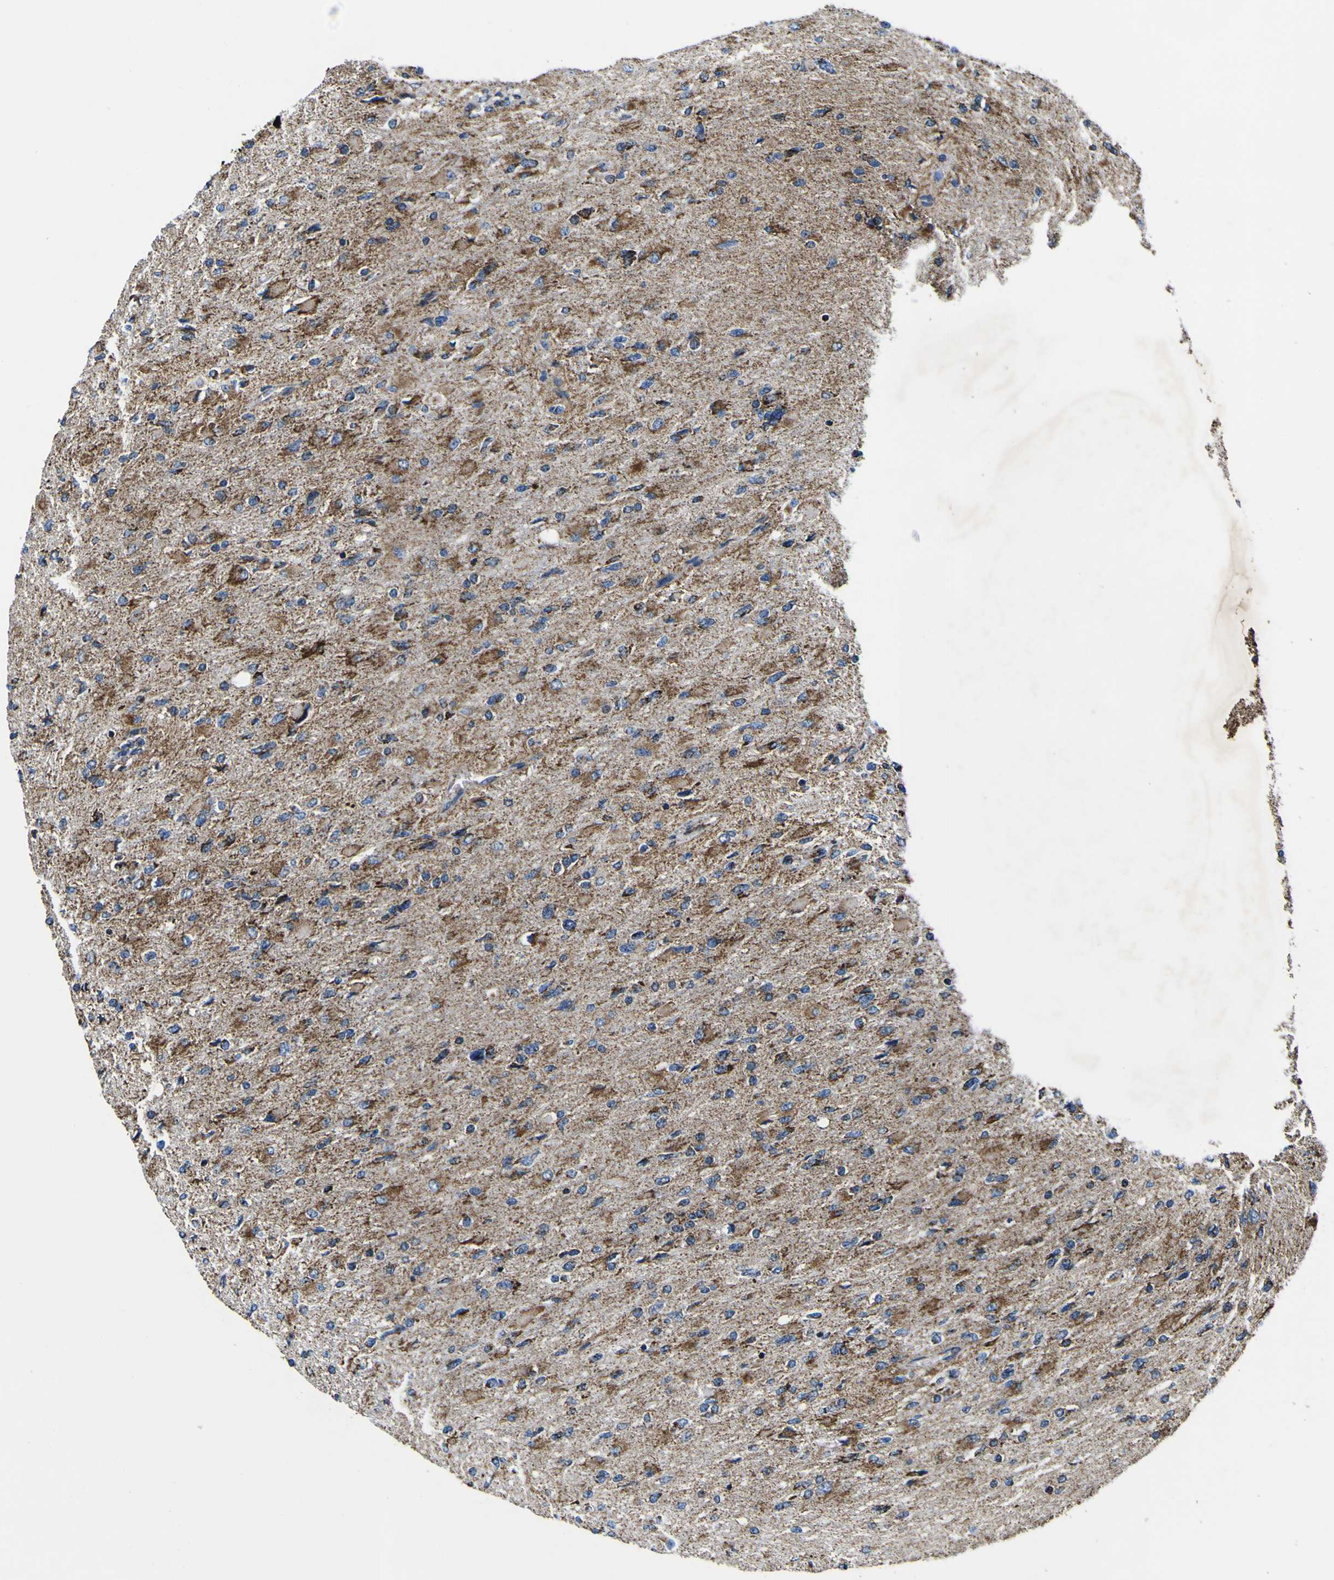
{"staining": {"intensity": "moderate", "quantity": ">75%", "location": "cytoplasmic/membranous"}, "tissue": "glioma", "cell_type": "Tumor cells", "image_type": "cancer", "snomed": [{"axis": "morphology", "description": "Glioma, malignant, High grade"}, {"axis": "topography", "description": "Cerebral cortex"}], "caption": "Human malignant high-grade glioma stained for a protein (brown) exhibits moderate cytoplasmic/membranous positive staining in about >75% of tumor cells.", "gene": "PTRH2", "patient": {"sex": "female", "age": 36}}